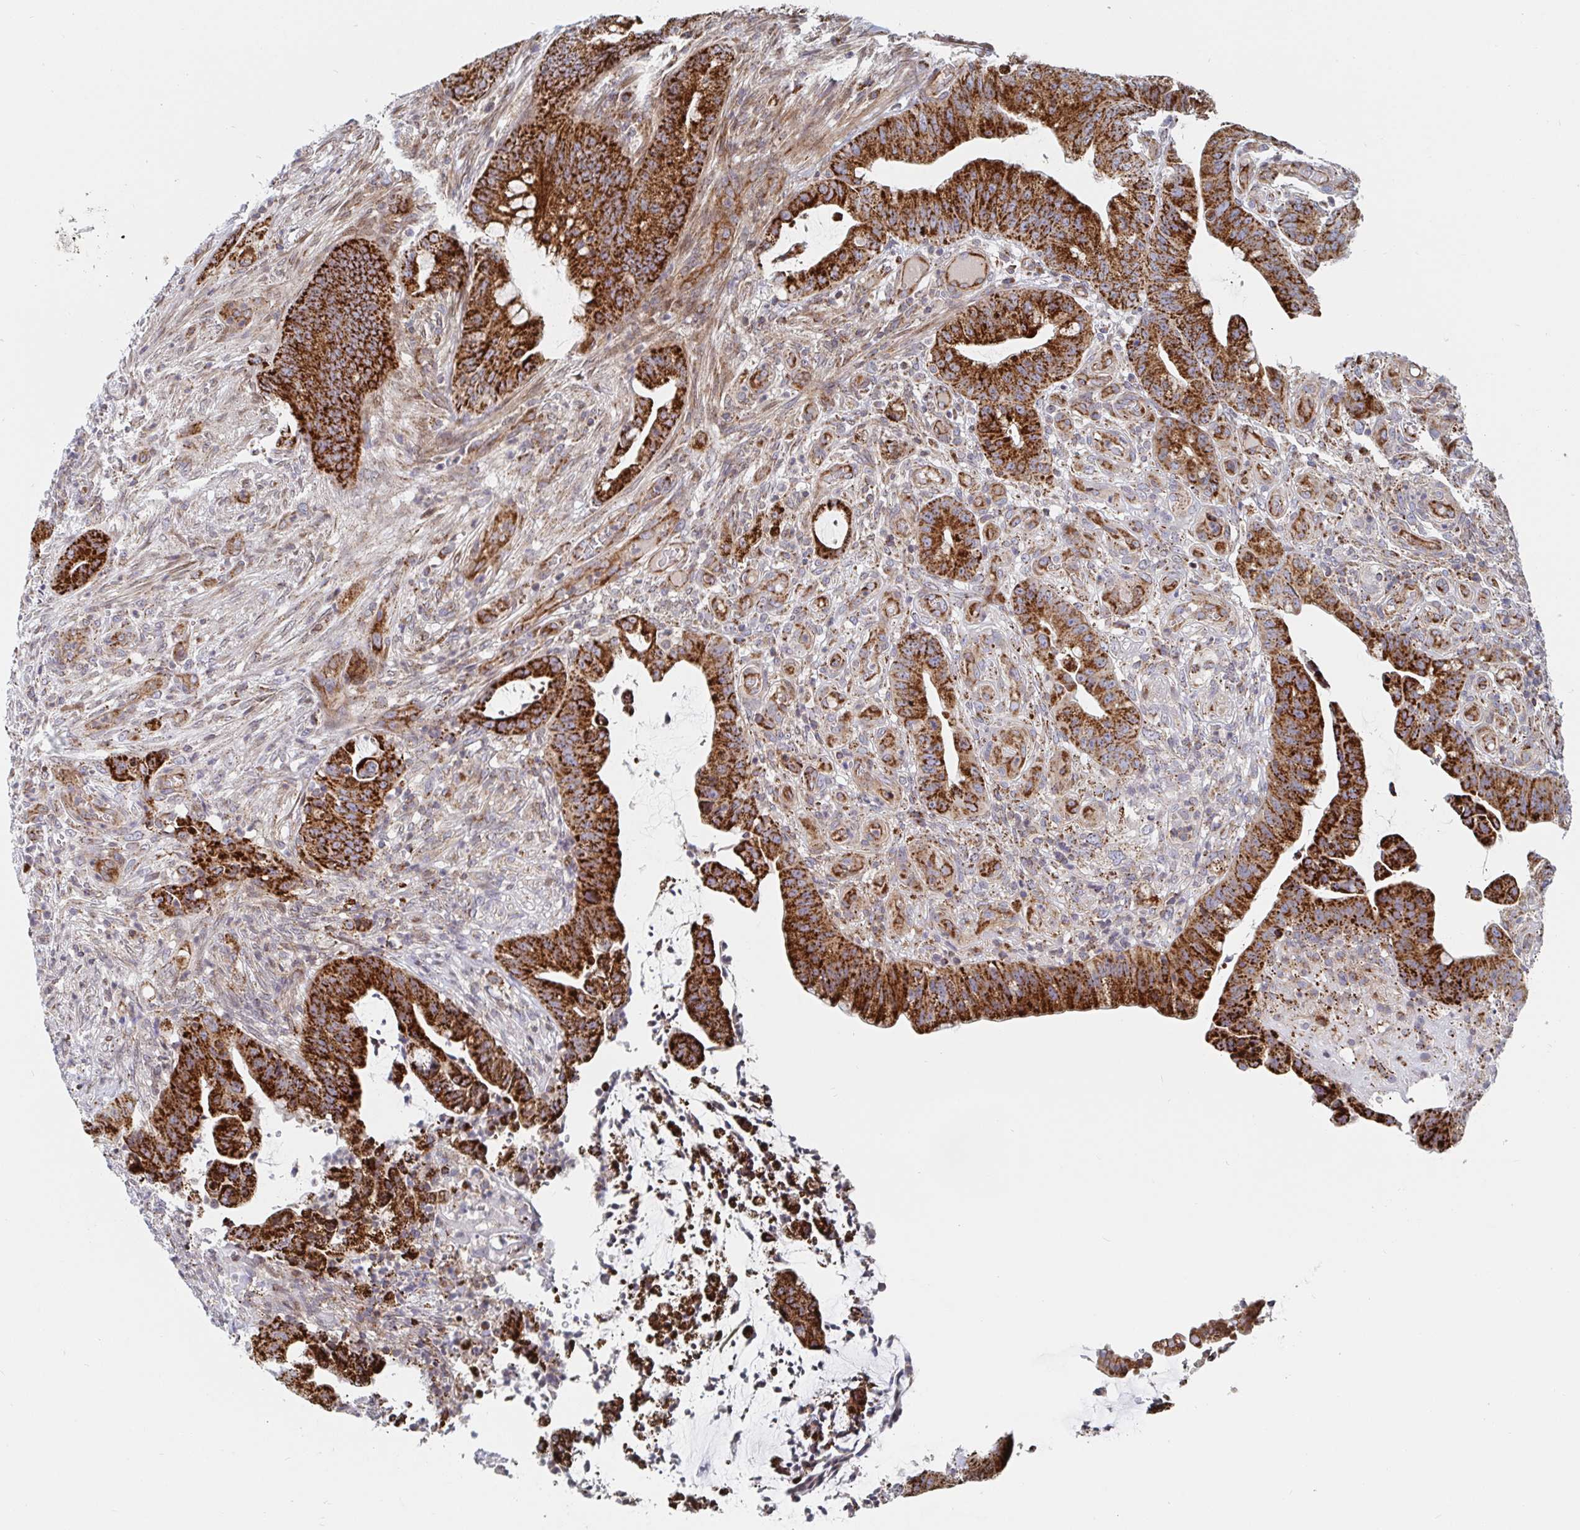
{"staining": {"intensity": "strong", "quantity": ">75%", "location": "cytoplasmic/membranous"}, "tissue": "colorectal cancer", "cell_type": "Tumor cells", "image_type": "cancer", "snomed": [{"axis": "morphology", "description": "Adenocarcinoma, NOS"}, {"axis": "topography", "description": "Colon"}], "caption": "Protein expression analysis of colorectal adenocarcinoma reveals strong cytoplasmic/membranous positivity in approximately >75% of tumor cells.", "gene": "STARD8", "patient": {"sex": "male", "age": 62}}